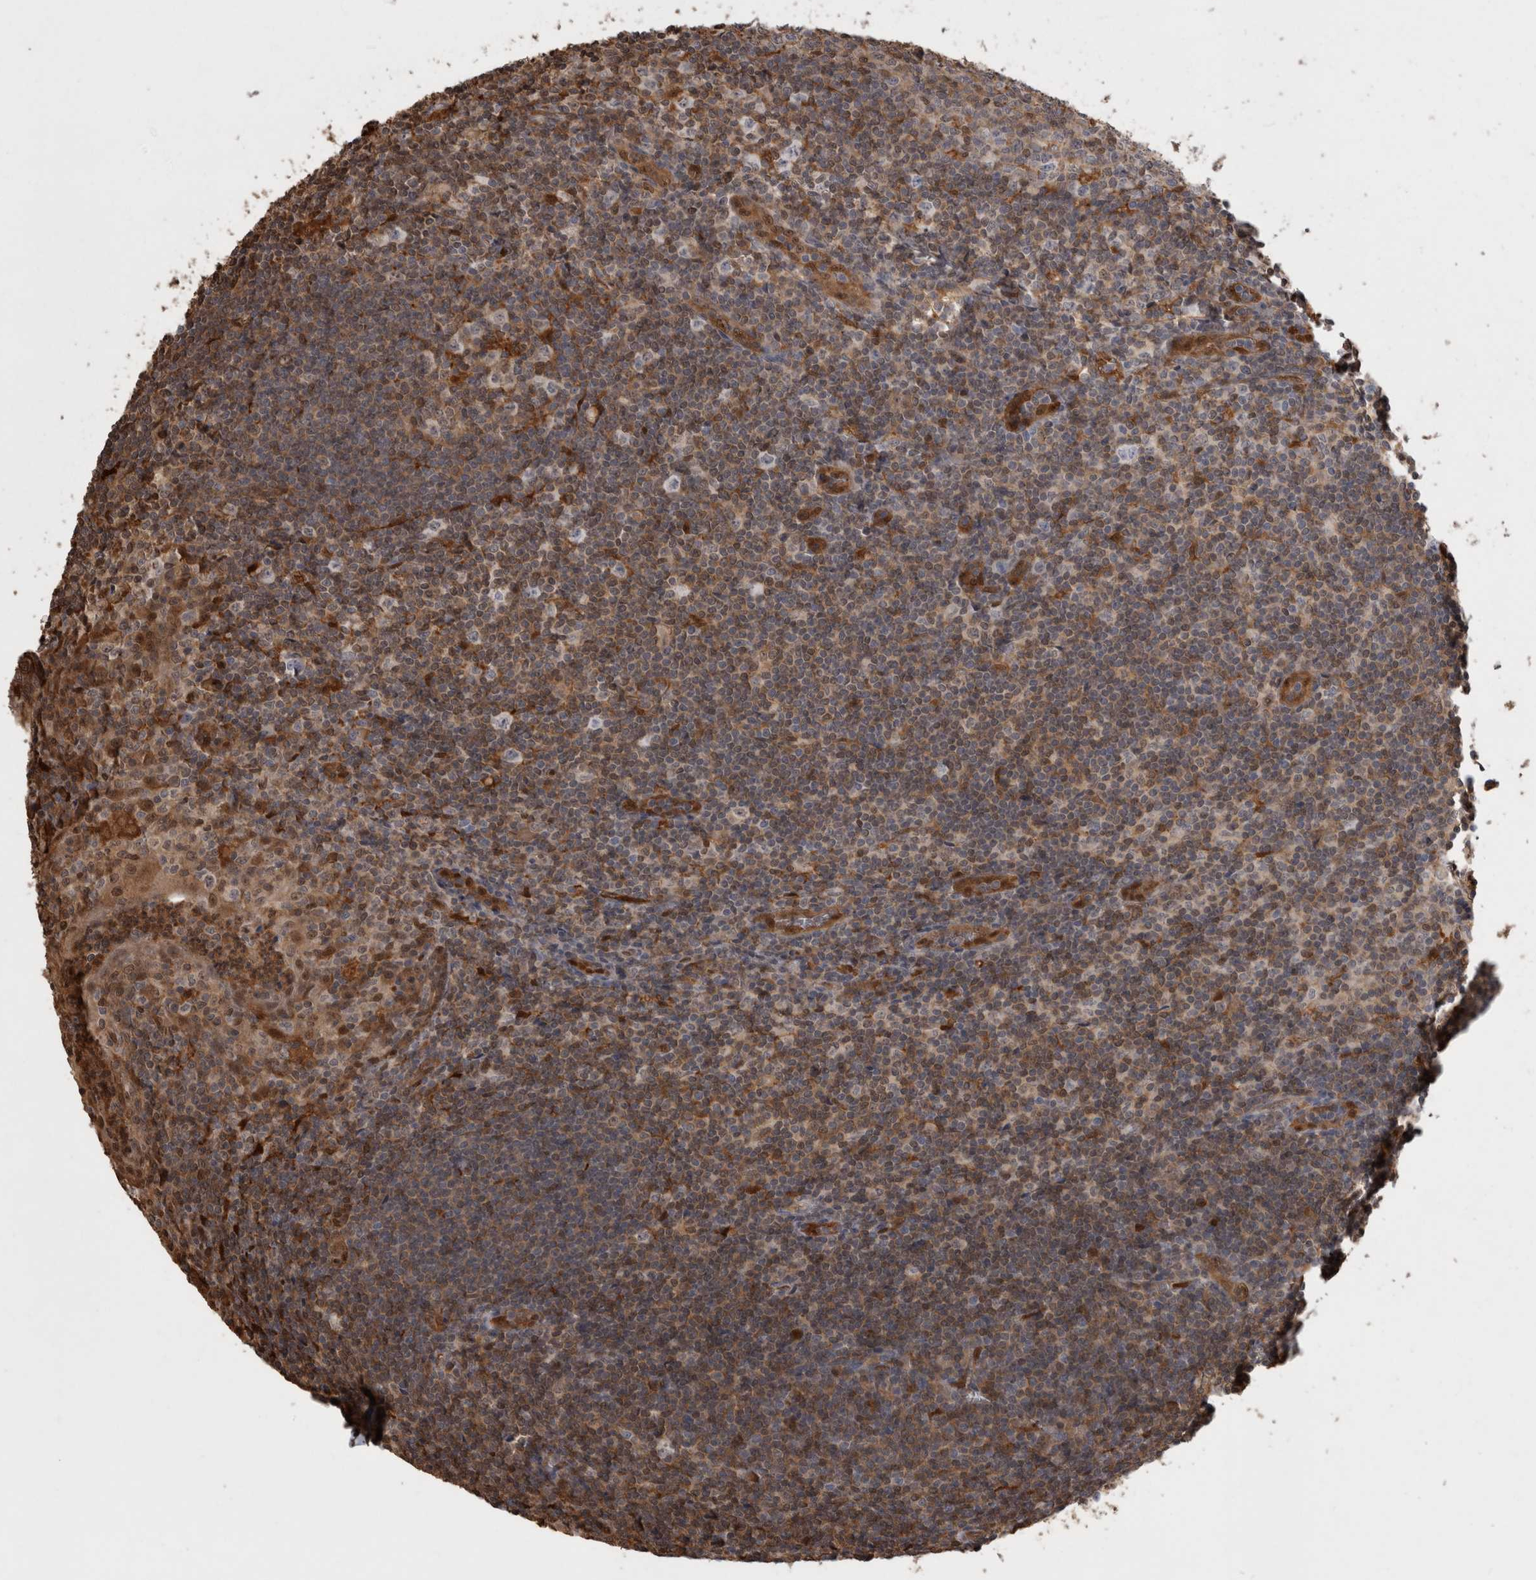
{"staining": {"intensity": "moderate", "quantity": ">75%", "location": "cytoplasmic/membranous"}, "tissue": "tonsil", "cell_type": "Germinal center cells", "image_type": "normal", "snomed": [{"axis": "morphology", "description": "Normal tissue, NOS"}, {"axis": "topography", "description": "Tonsil"}], "caption": "The micrograph shows staining of unremarkable tonsil, revealing moderate cytoplasmic/membranous protein expression (brown color) within germinal center cells.", "gene": "LXN", "patient": {"sex": "male", "age": 37}}